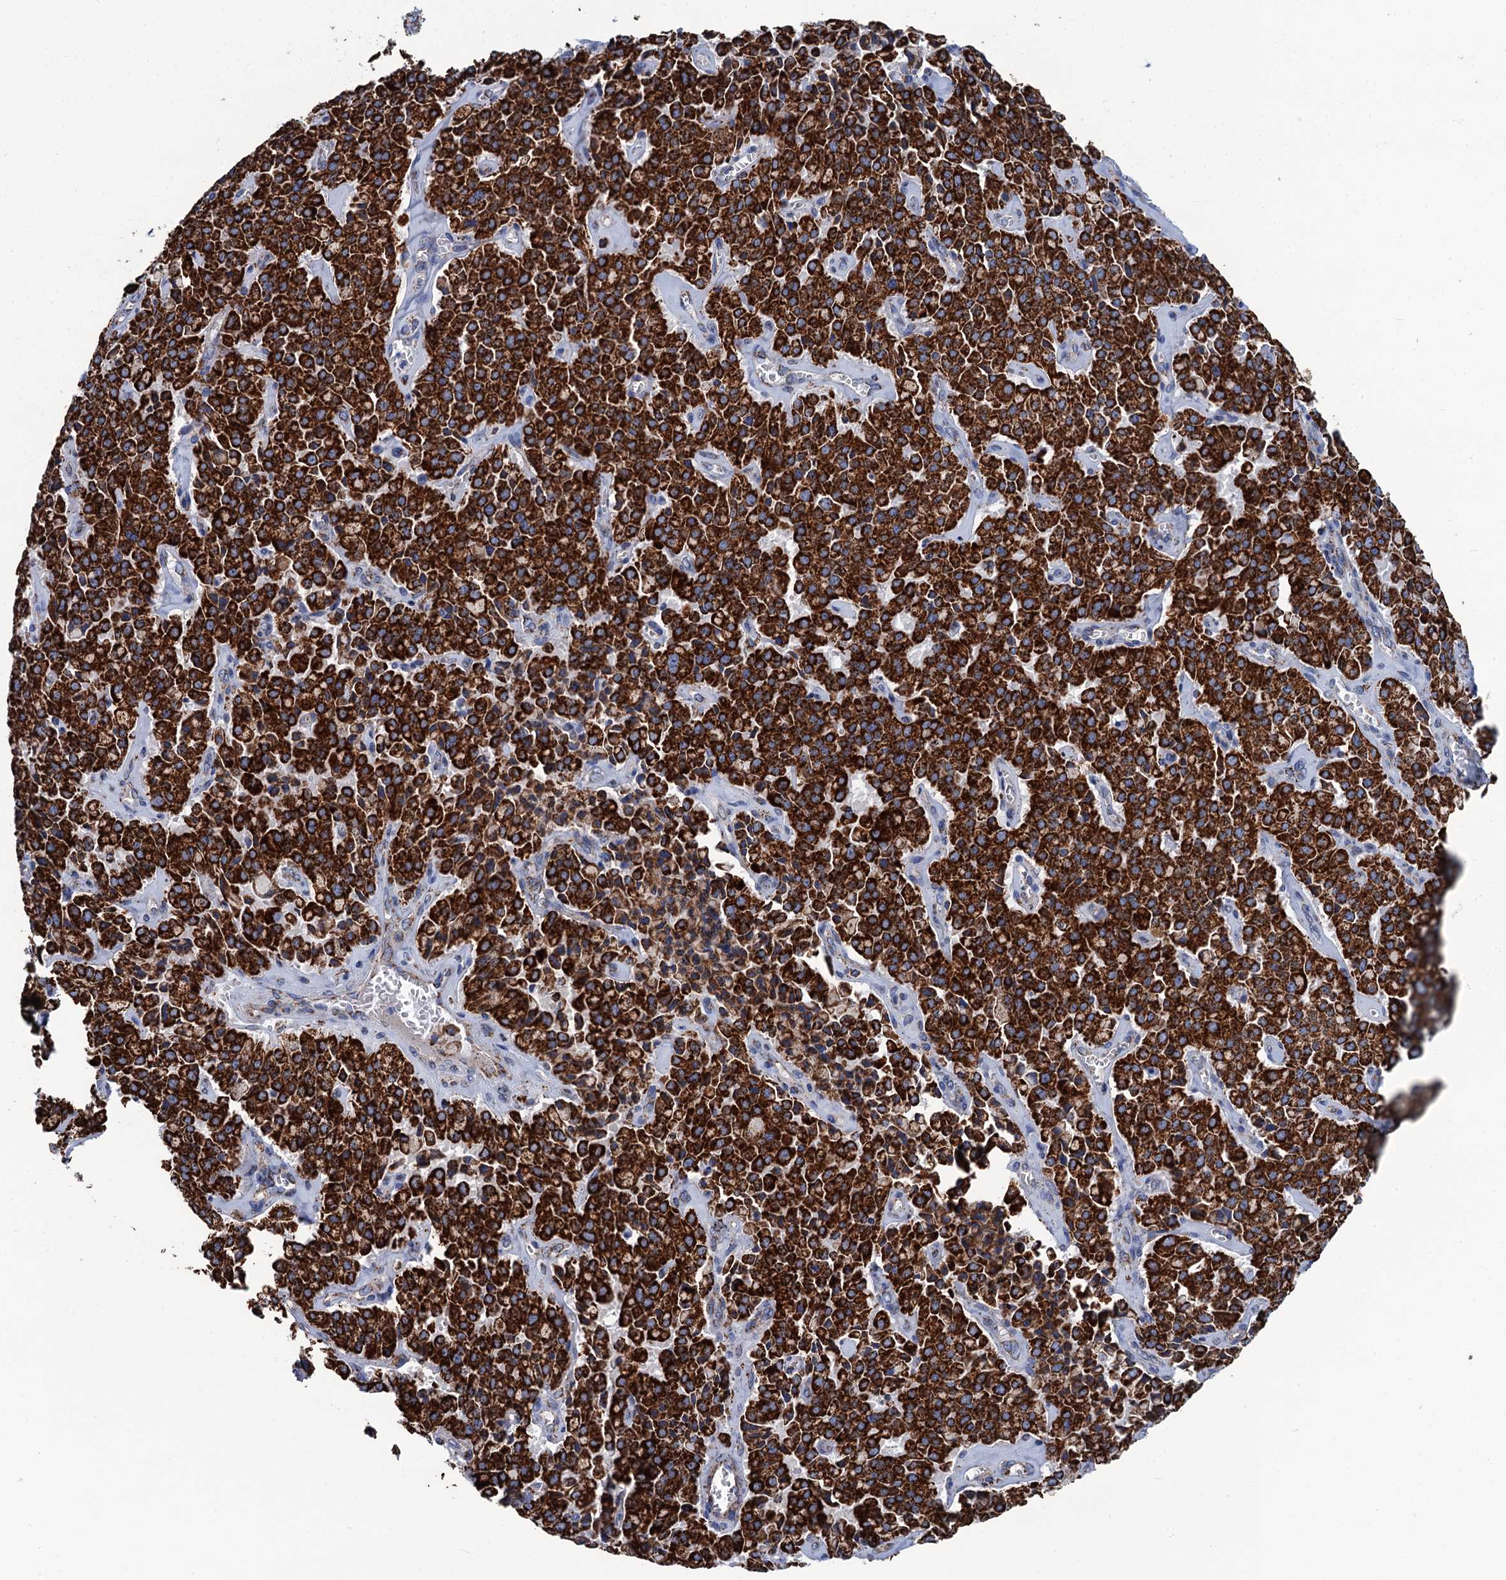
{"staining": {"intensity": "strong", "quantity": ">75%", "location": "cytoplasmic/membranous"}, "tissue": "pancreatic cancer", "cell_type": "Tumor cells", "image_type": "cancer", "snomed": [{"axis": "morphology", "description": "Adenocarcinoma, NOS"}, {"axis": "topography", "description": "Pancreas"}], "caption": "Protein expression analysis of pancreatic cancer (adenocarcinoma) shows strong cytoplasmic/membranous expression in approximately >75% of tumor cells. The staining was performed using DAB (3,3'-diaminobenzidine) to visualize the protein expression in brown, while the nuclei were stained in blue with hematoxylin (Magnification: 20x).", "gene": "IVD", "patient": {"sex": "male", "age": 65}}